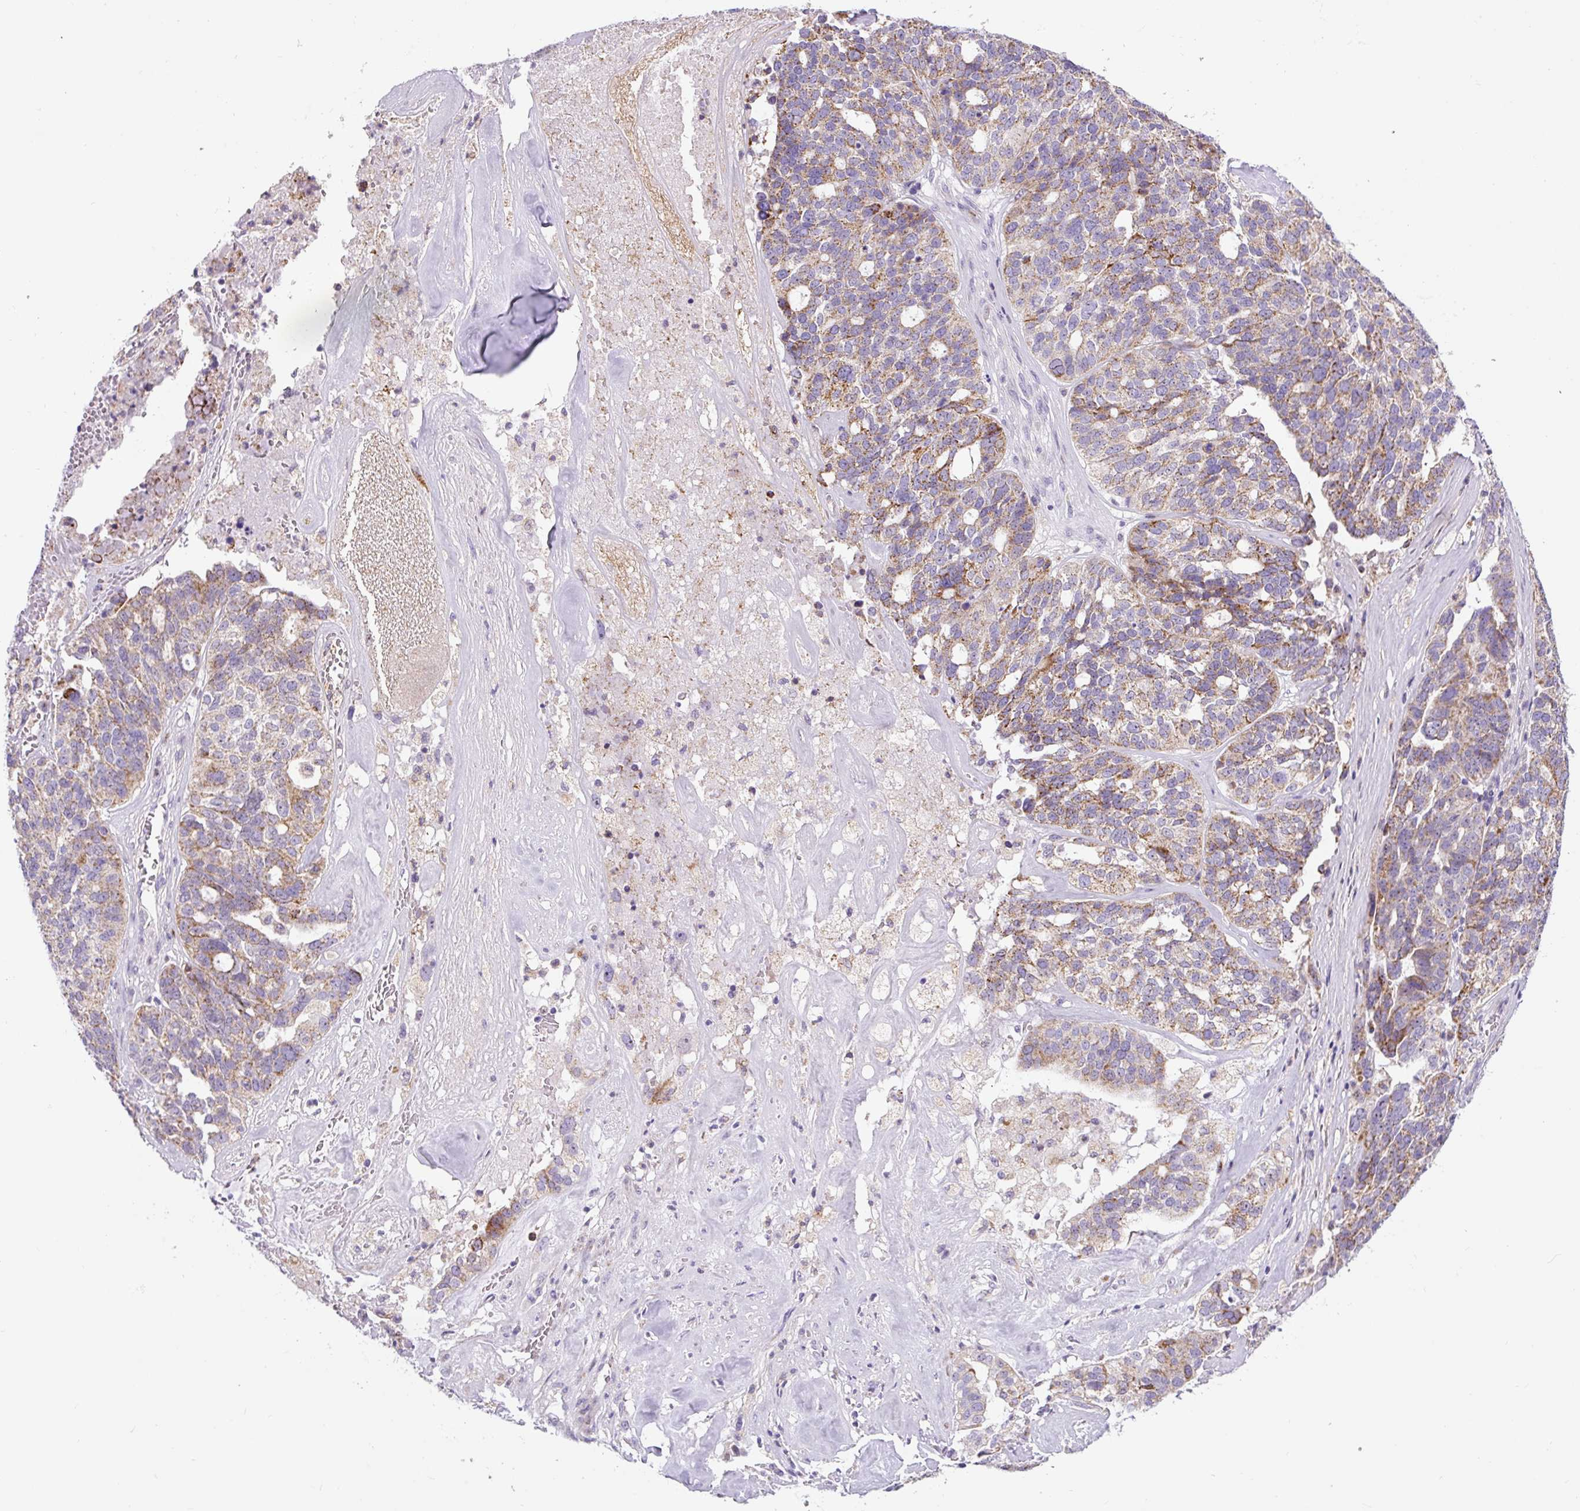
{"staining": {"intensity": "moderate", "quantity": "25%-75%", "location": "cytoplasmic/membranous"}, "tissue": "ovarian cancer", "cell_type": "Tumor cells", "image_type": "cancer", "snomed": [{"axis": "morphology", "description": "Cystadenocarcinoma, serous, NOS"}, {"axis": "topography", "description": "Ovary"}], "caption": "IHC of human ovarian cancer demonstrates medium levels of moderate cytoplasmic/membranous staining in approximately 25%-75% of tumor cells.", "gene": "ZNF596", "patient": {"sex": "female", "age": 59}}